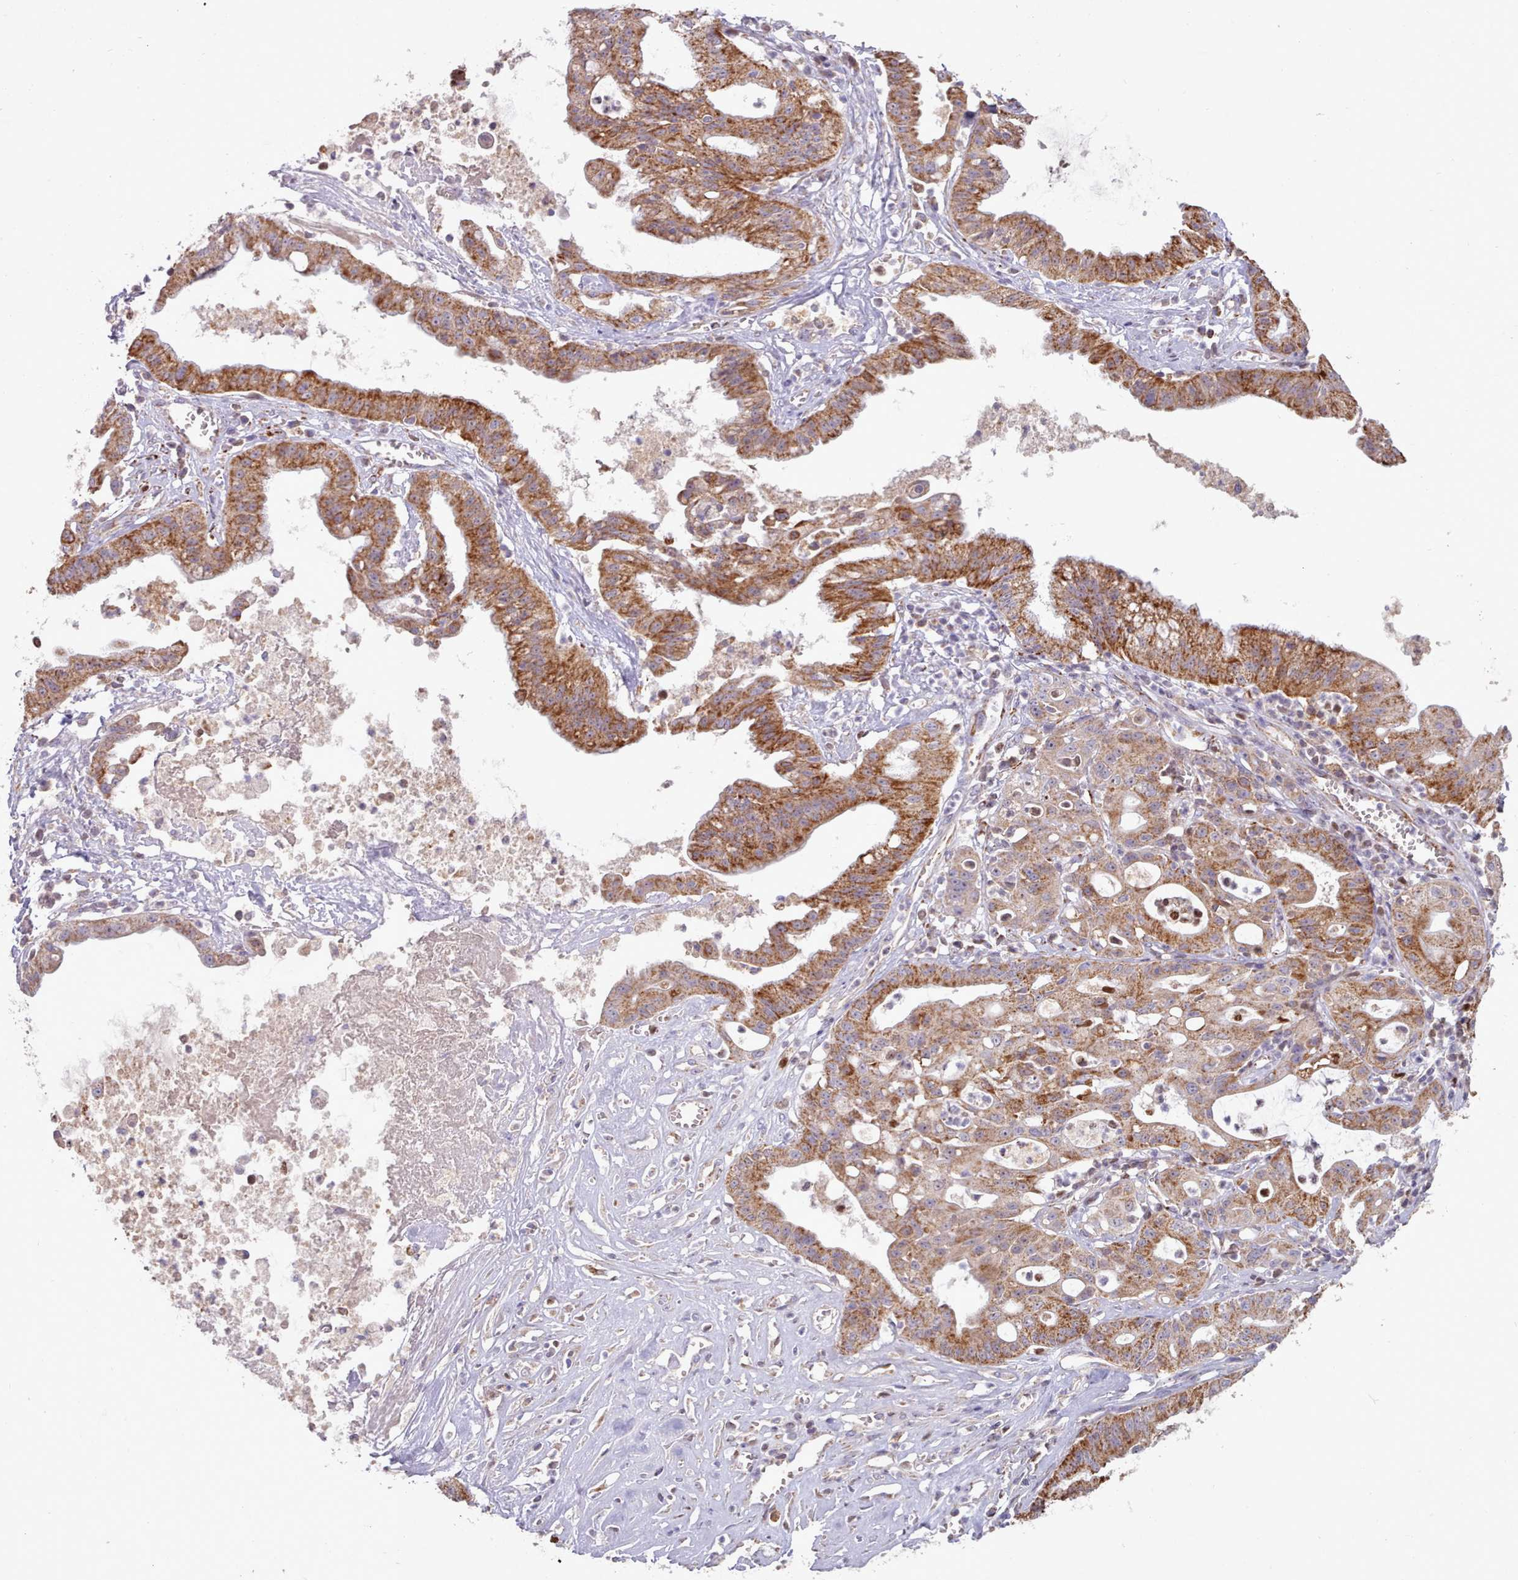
{"staining": {"intensity": "moderate", "quantity": ">75%", "location": "cytoplasmic/membranous"}, "tissue": "ovarian cancer", "cell_type": "Tumor cells", "image_type": "cancer", "snomed": [{"axis": "morphology", "description": "Cystadenocarcinoma, mucinous, NOS"}, {"axis": "topography", "description": "Ovary"}], "caption": "Immunohistochemical staining of ovarian cancer (mucinous cystadenocarcinoma) reveals medium levels of moderate cytoplasmic/membranous protein staining in approximately >75% of tumor cells.", "gene": "HSDL2", "patient": {"sex": "female", "age": 70}}